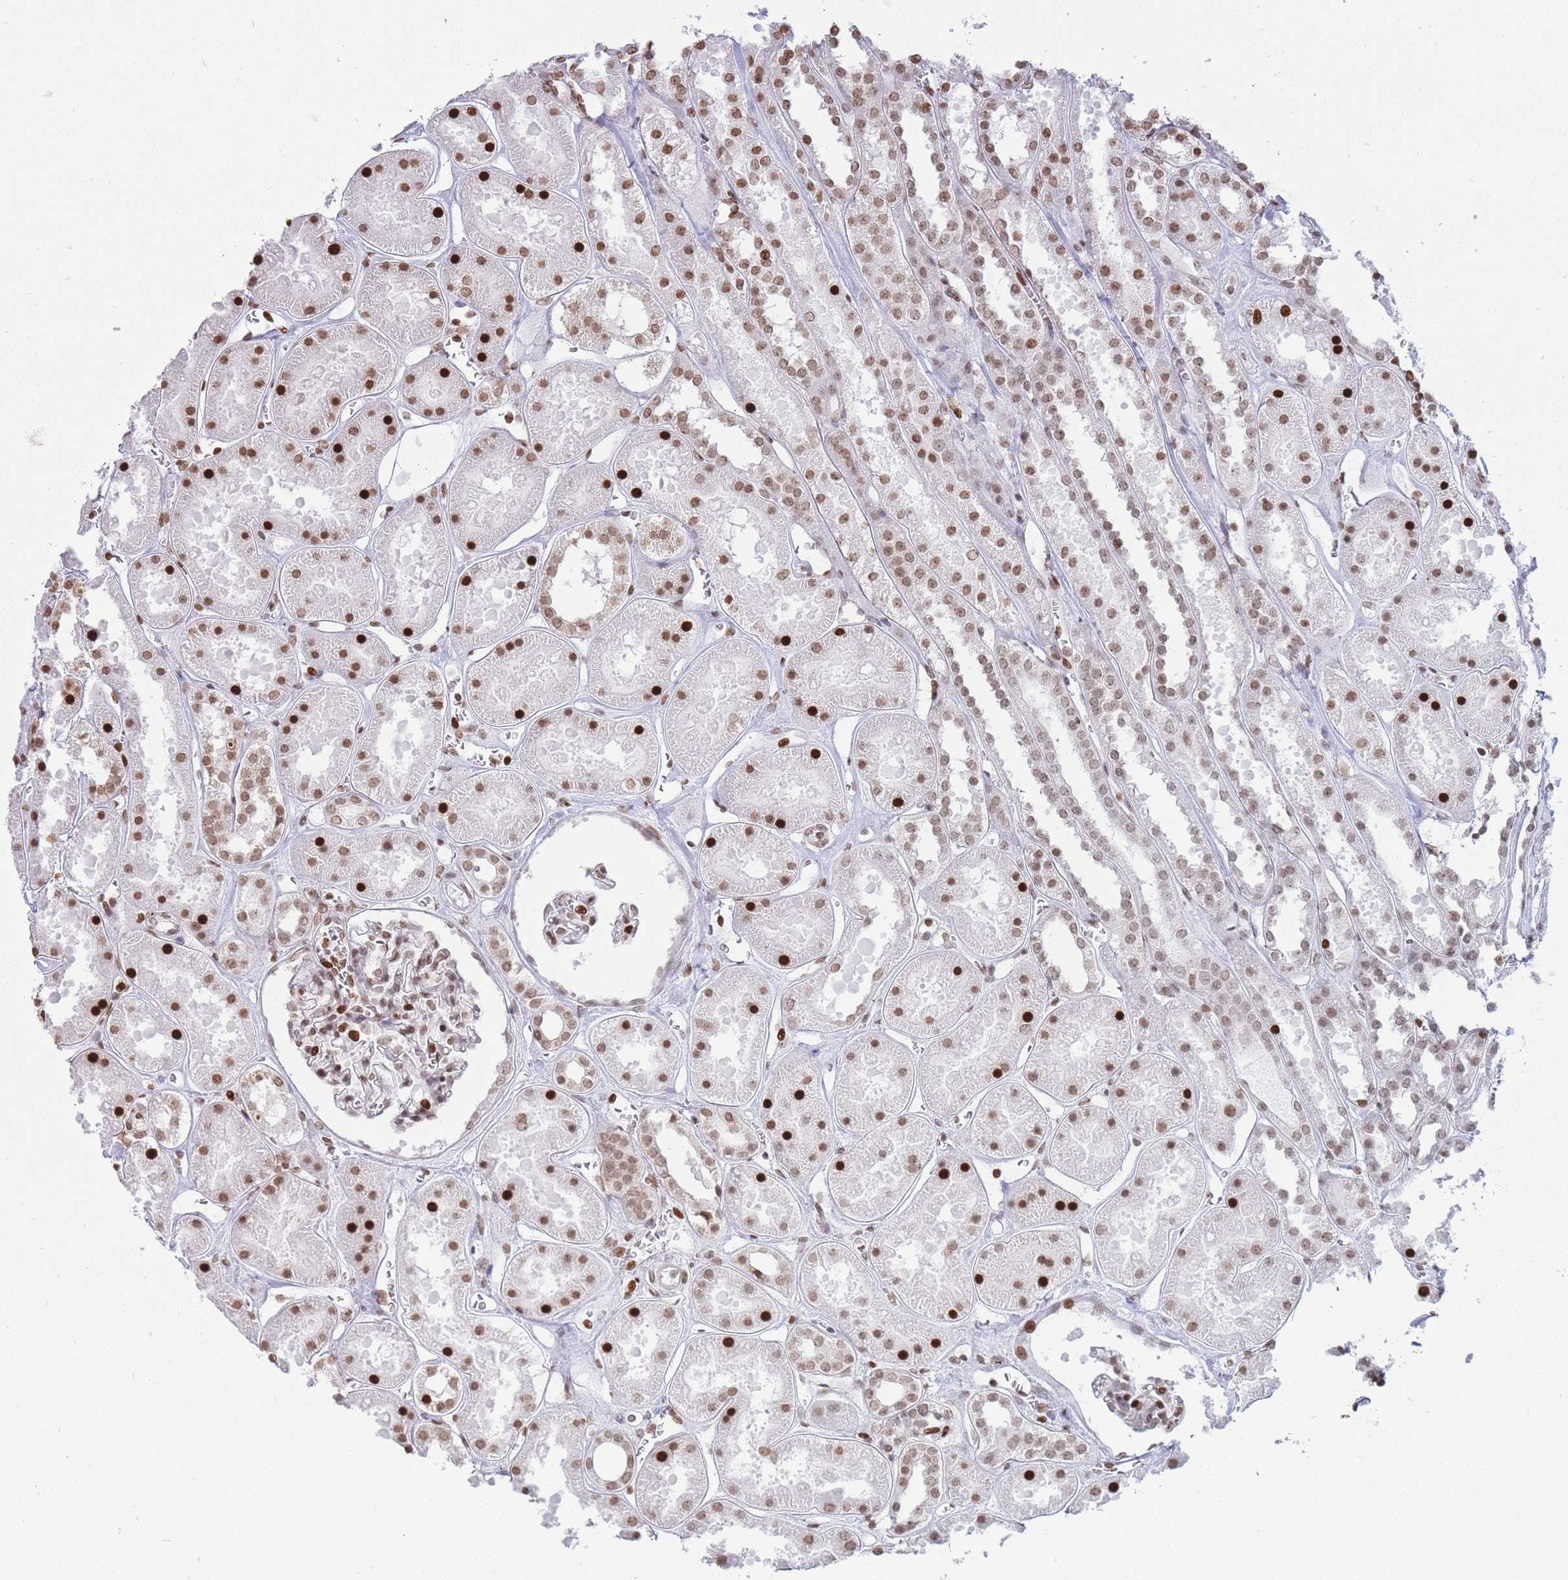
{"staining": {"intensity": "strong", "quantity": "<25%", "location": "nuclear"}, "tissue": "kidney", "cell_type": "Cells in glomeruli", "image_type": "normal", "snomed": [{"axis": "morphology", "description": "Normal tissue, NOS"}, {"axis": "topography", "description": "Kidney"}], "caption": "Immunohistochemical staining of unremarkable kidney displays medium levels of strong nuclear staining in approximately <25% of cells in glomeruli.", "gene": "SHISAL1", "patient": {"sex": "female", "age": 41}}